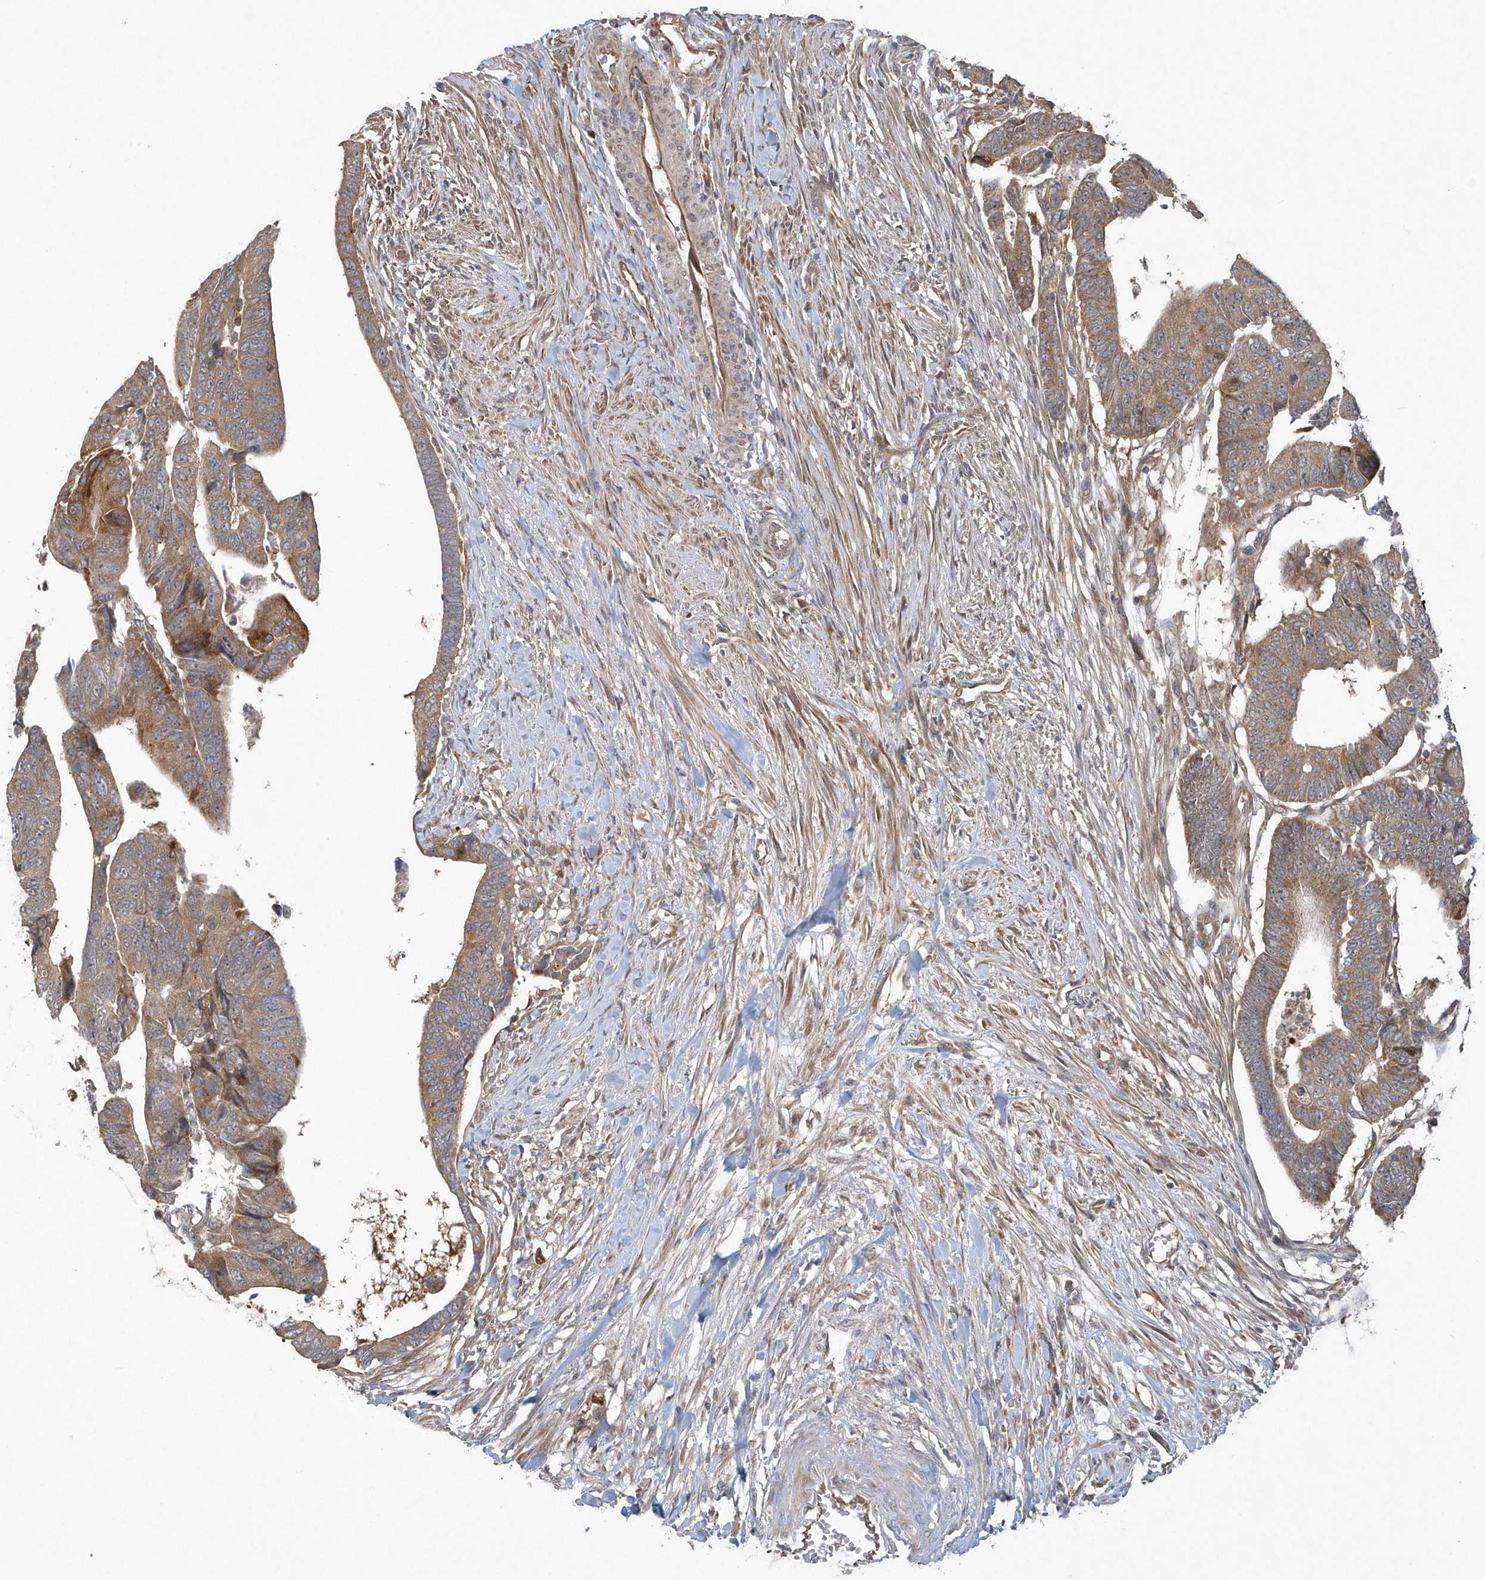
{"staining": {"intensity": "moderate", "quantity": ">75%", "location": "cytoplasmic/membranous"}, "tissue": "colorectal cancer", "cell_type": "Tumor cells", "image_type": "cancer", "snomed": [{"axis": "morphology", "description": "Adenocarcinoma, NOS"}, {"axis": "topography", "description": "Rectum"}], "caption": "Protein expression analysis of human colorectal cancer (adenocarcinoma) reveals moderate cytoplasmic/membranous positivity in about >75% of tumor cells. (Stains: DAB (3,3'-diaminobenzidine) in brown, nuclei in blue, Microscopy: brightfield microscopy at high magnification).", "gene": "THG1L", "patient": {"sex": "female", "age": 65}}